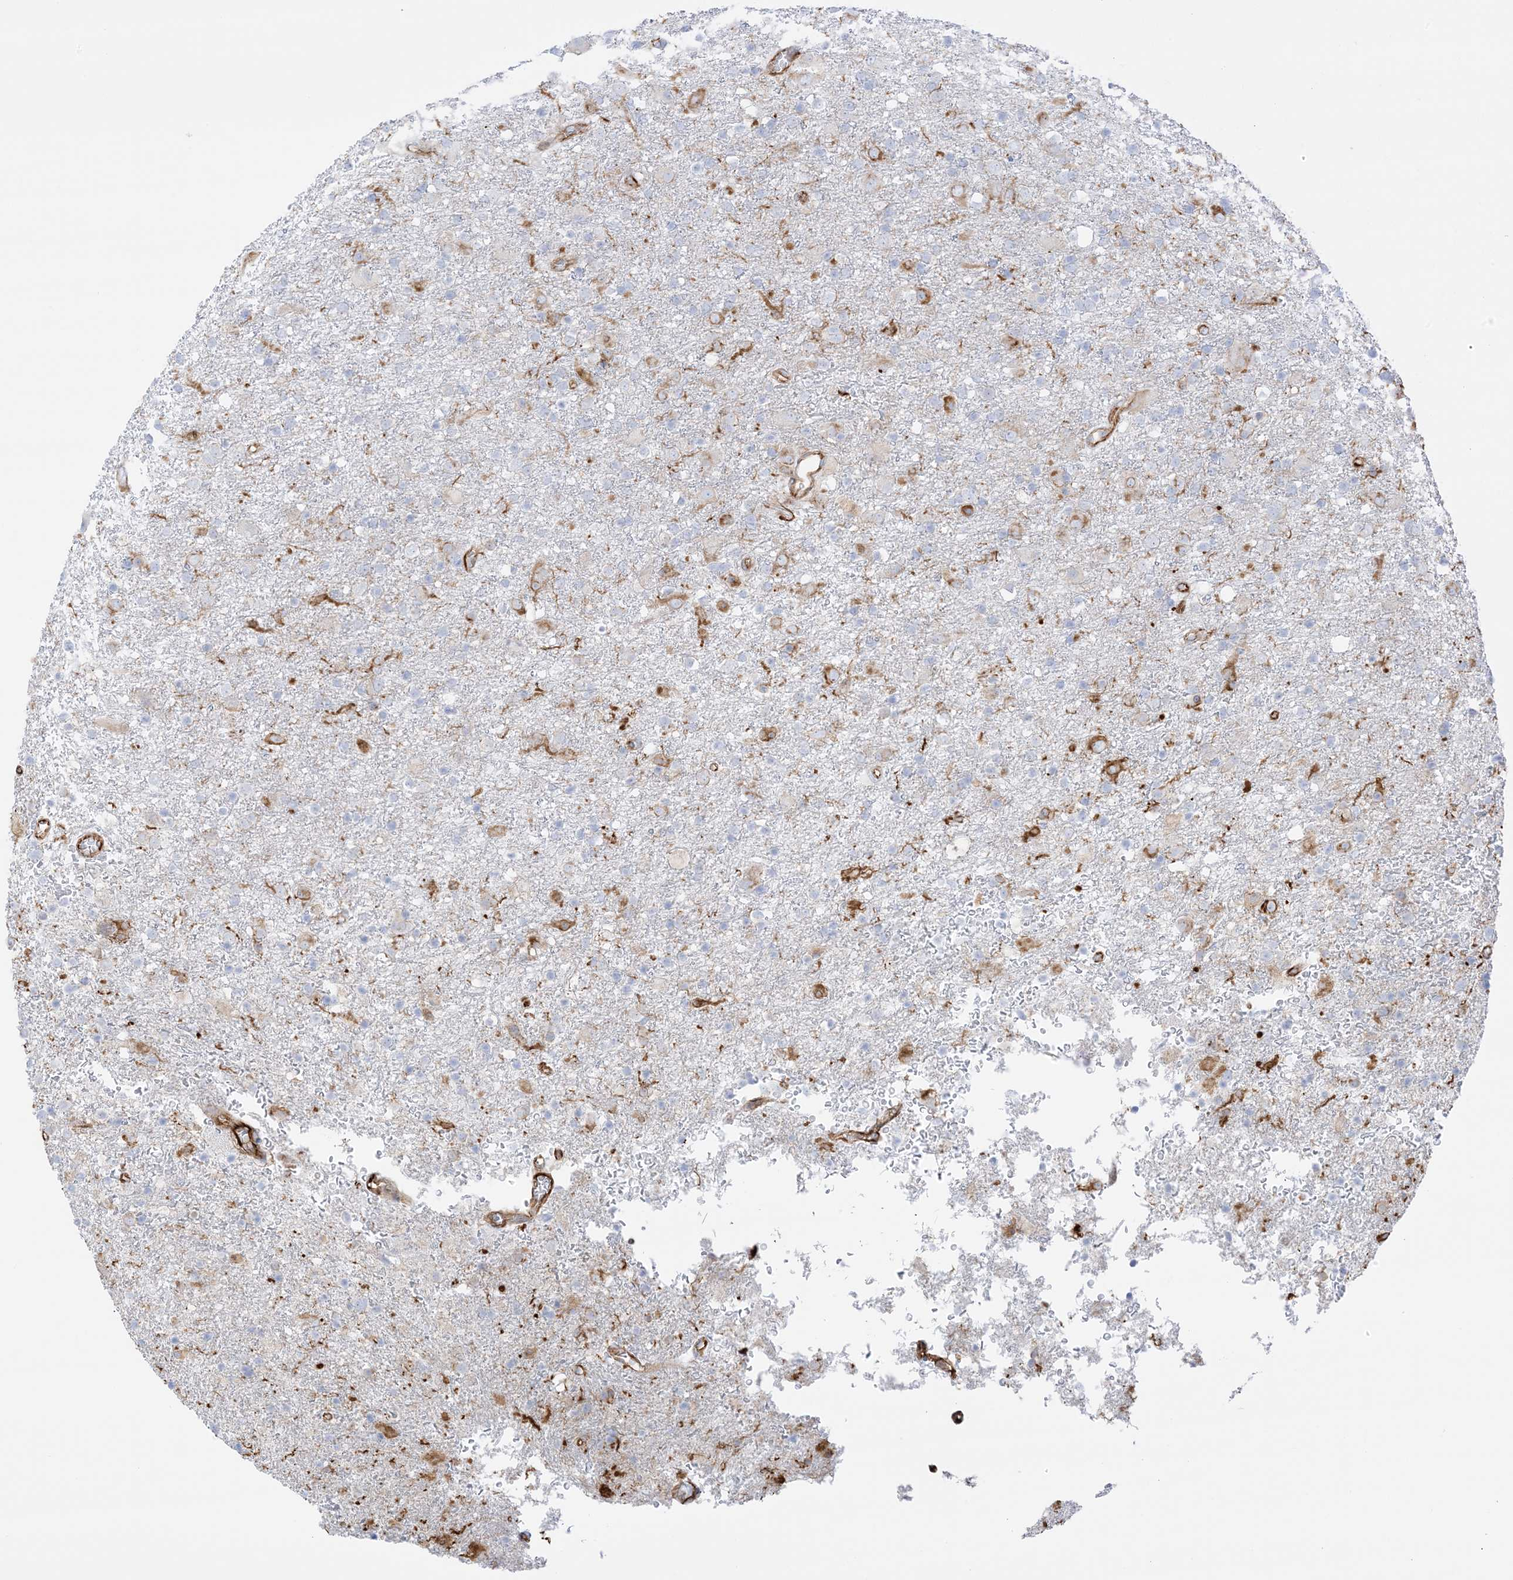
{"staining": {"intensity": "weak", "quantity": "<25%", "location": "cytoplasmic/membranous"}, "tissue": "glioma", "cell_type": "Tumor cells", "image_type": "cancer", "snomed": [{"axis": "morphology", "description": "Glioma, malignant, Low grade"}, {"axis": "topography", "description": "Brain"}], "caption": "Immunohistochemistry of low-grade glioma (malignant) displays no expression in tumor cells.", "gene": "PID1", "patient": {"sex": "male", "age": 65}}